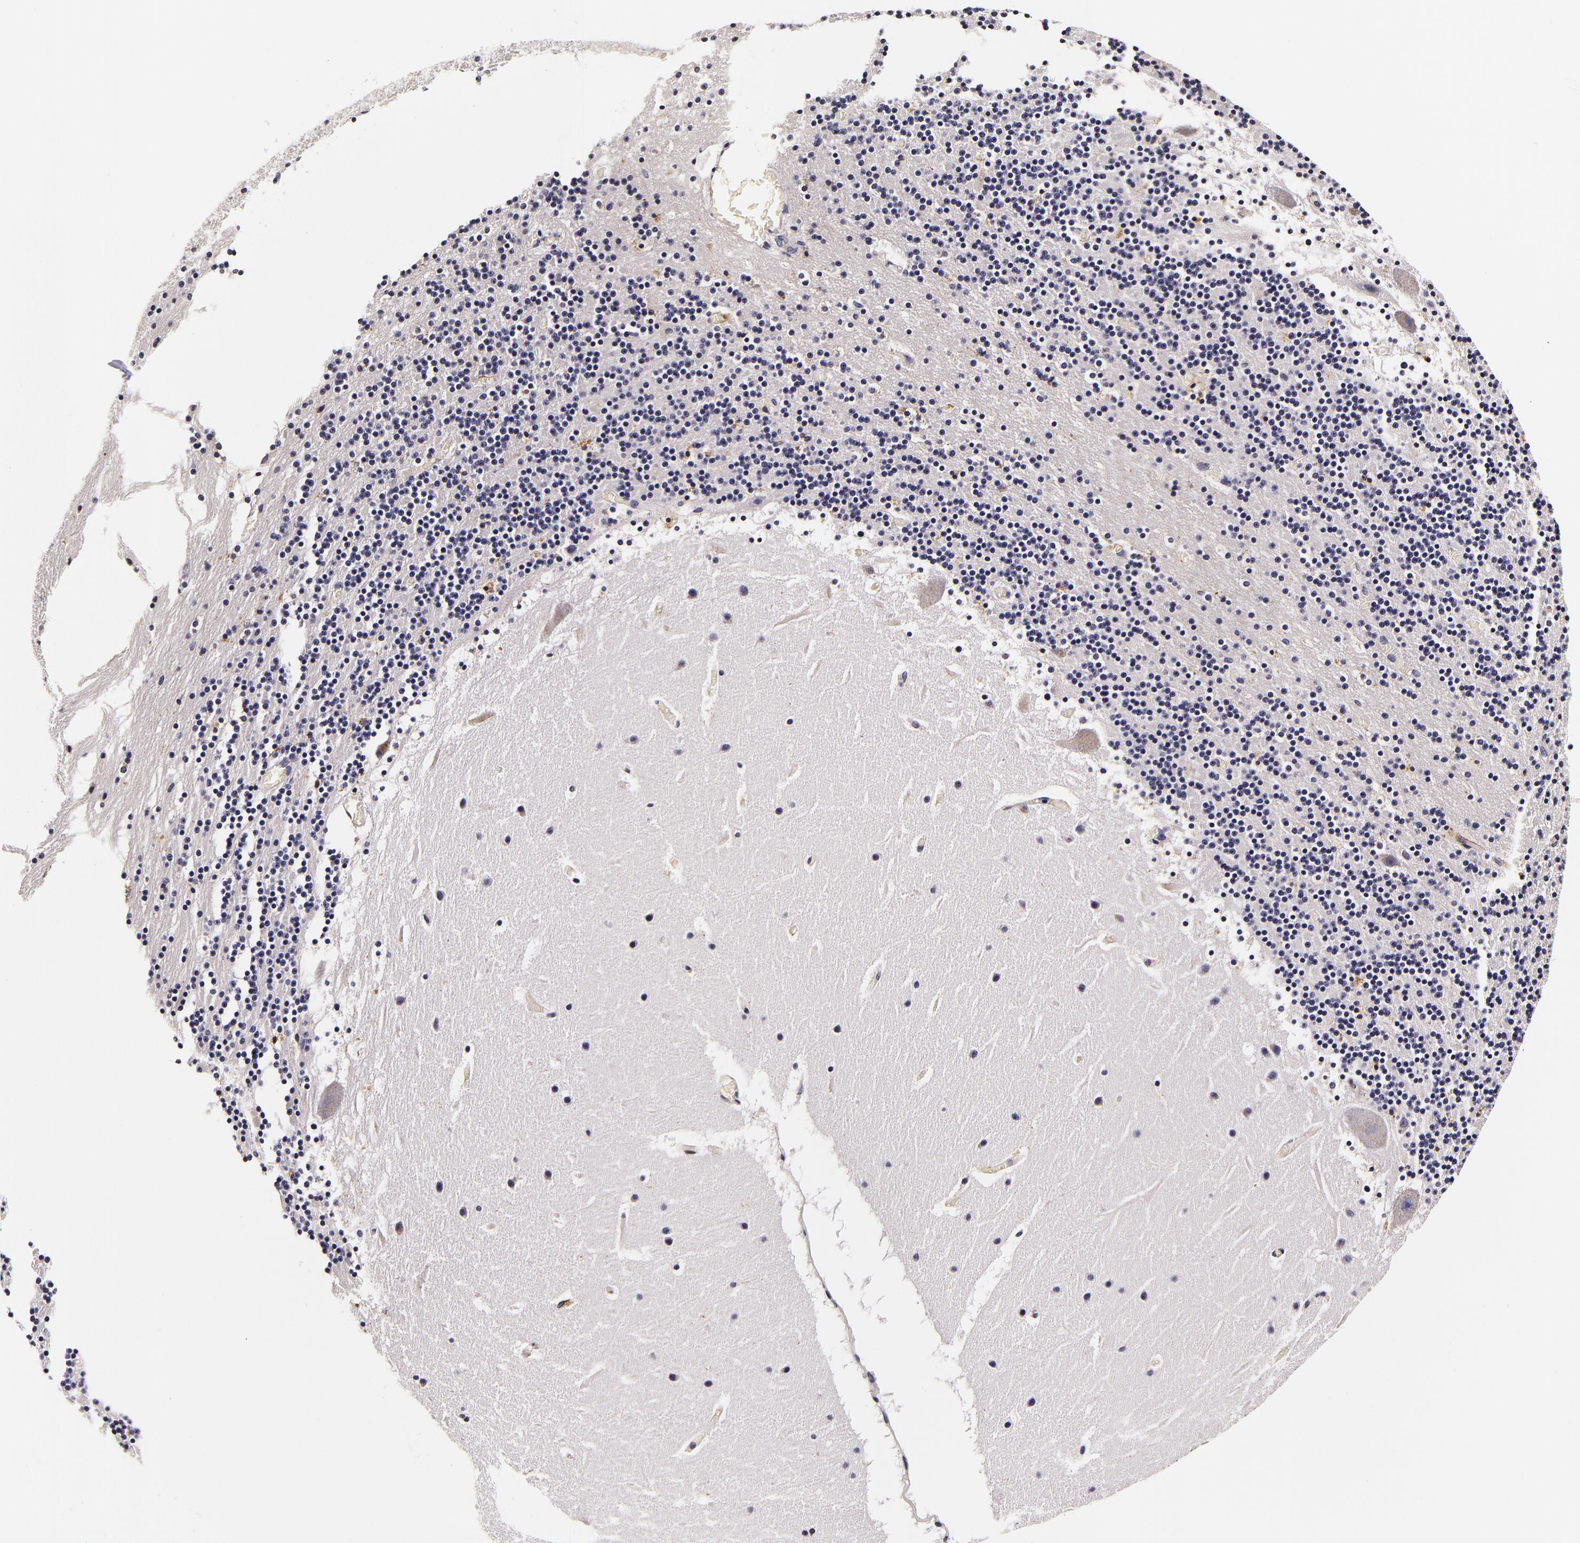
{"staining": {"intensity": "negative", "quantity": "none", "location": "none"}, "tissue": "cerebellum", "cell_type": "Cells in granular layer", "image_type": "normal", "snomed": [{"axis": "morphology", "description": "Normal tissue, NOS"}, {"axis": "topography", "description": "Cerebellum"}], "caption": "IHC image of normal cerebellum stained for a protein (brown), which displays no positivity in cells in granular layer.", "gene": "LGALS3BP", "patient": {"sex": "male", "age": 45}}